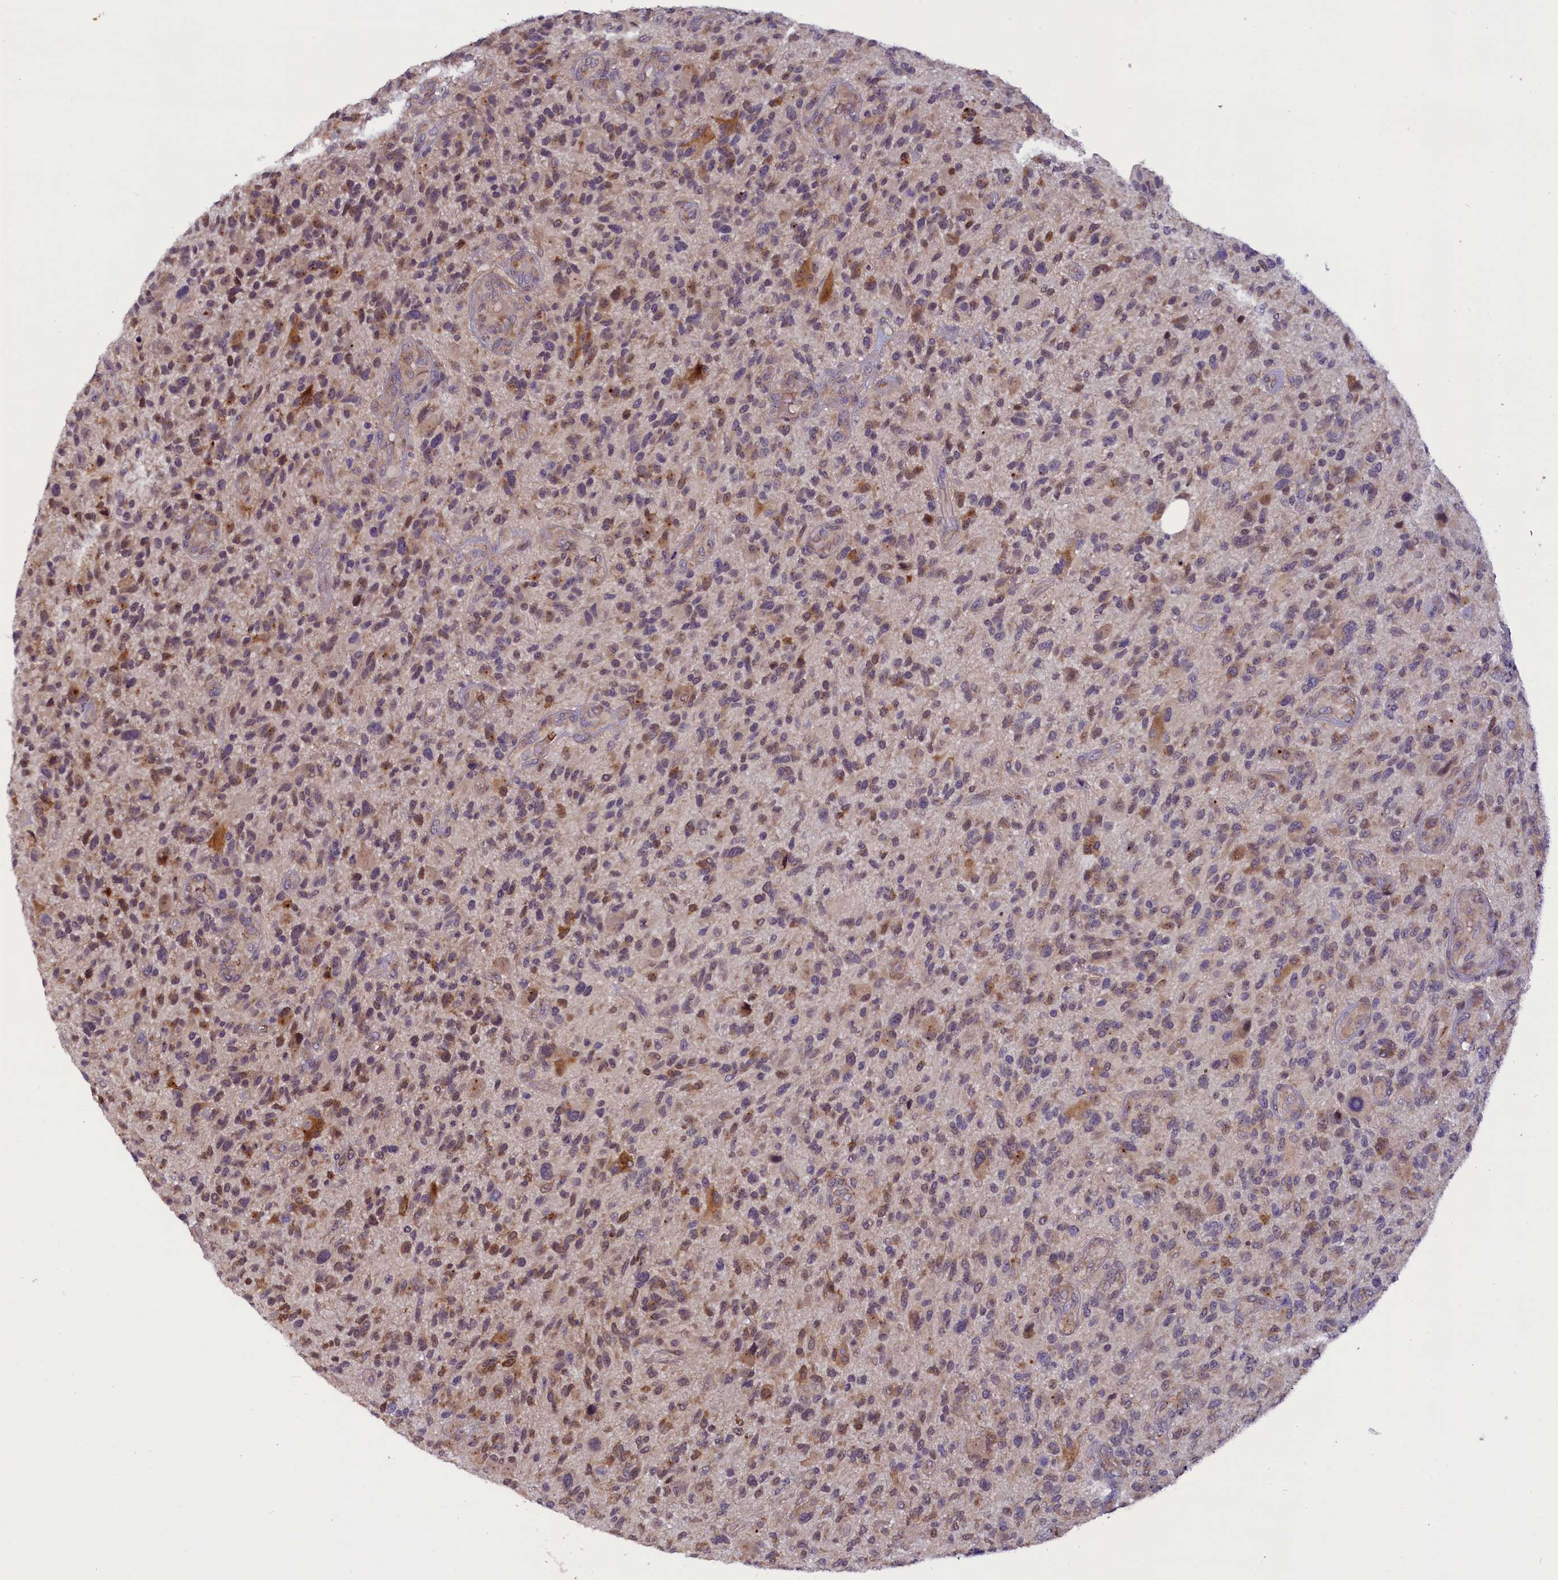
{"staining": {"intensity": "moderate", "quantity": "<25%", "location": "cytoplasmic/membranous,nuclear"}, "tissue": "glioma", "cell_type": "Tumor cells", "image_type": "cancer", "snomed": [{"axis": "morphology", "description": "Glioma, malignant, High grade"}, {"axis": "topography", "description": "Brain"}], "caption": "About <25% of tumor cells in glioma exhibit moderate cytoplasmic/membranous and nuclear protein staining as visualized by brown immunohistochemical staining.", "gene": "CCDC9B", "patient": {"sex": "male", "age": 47}}